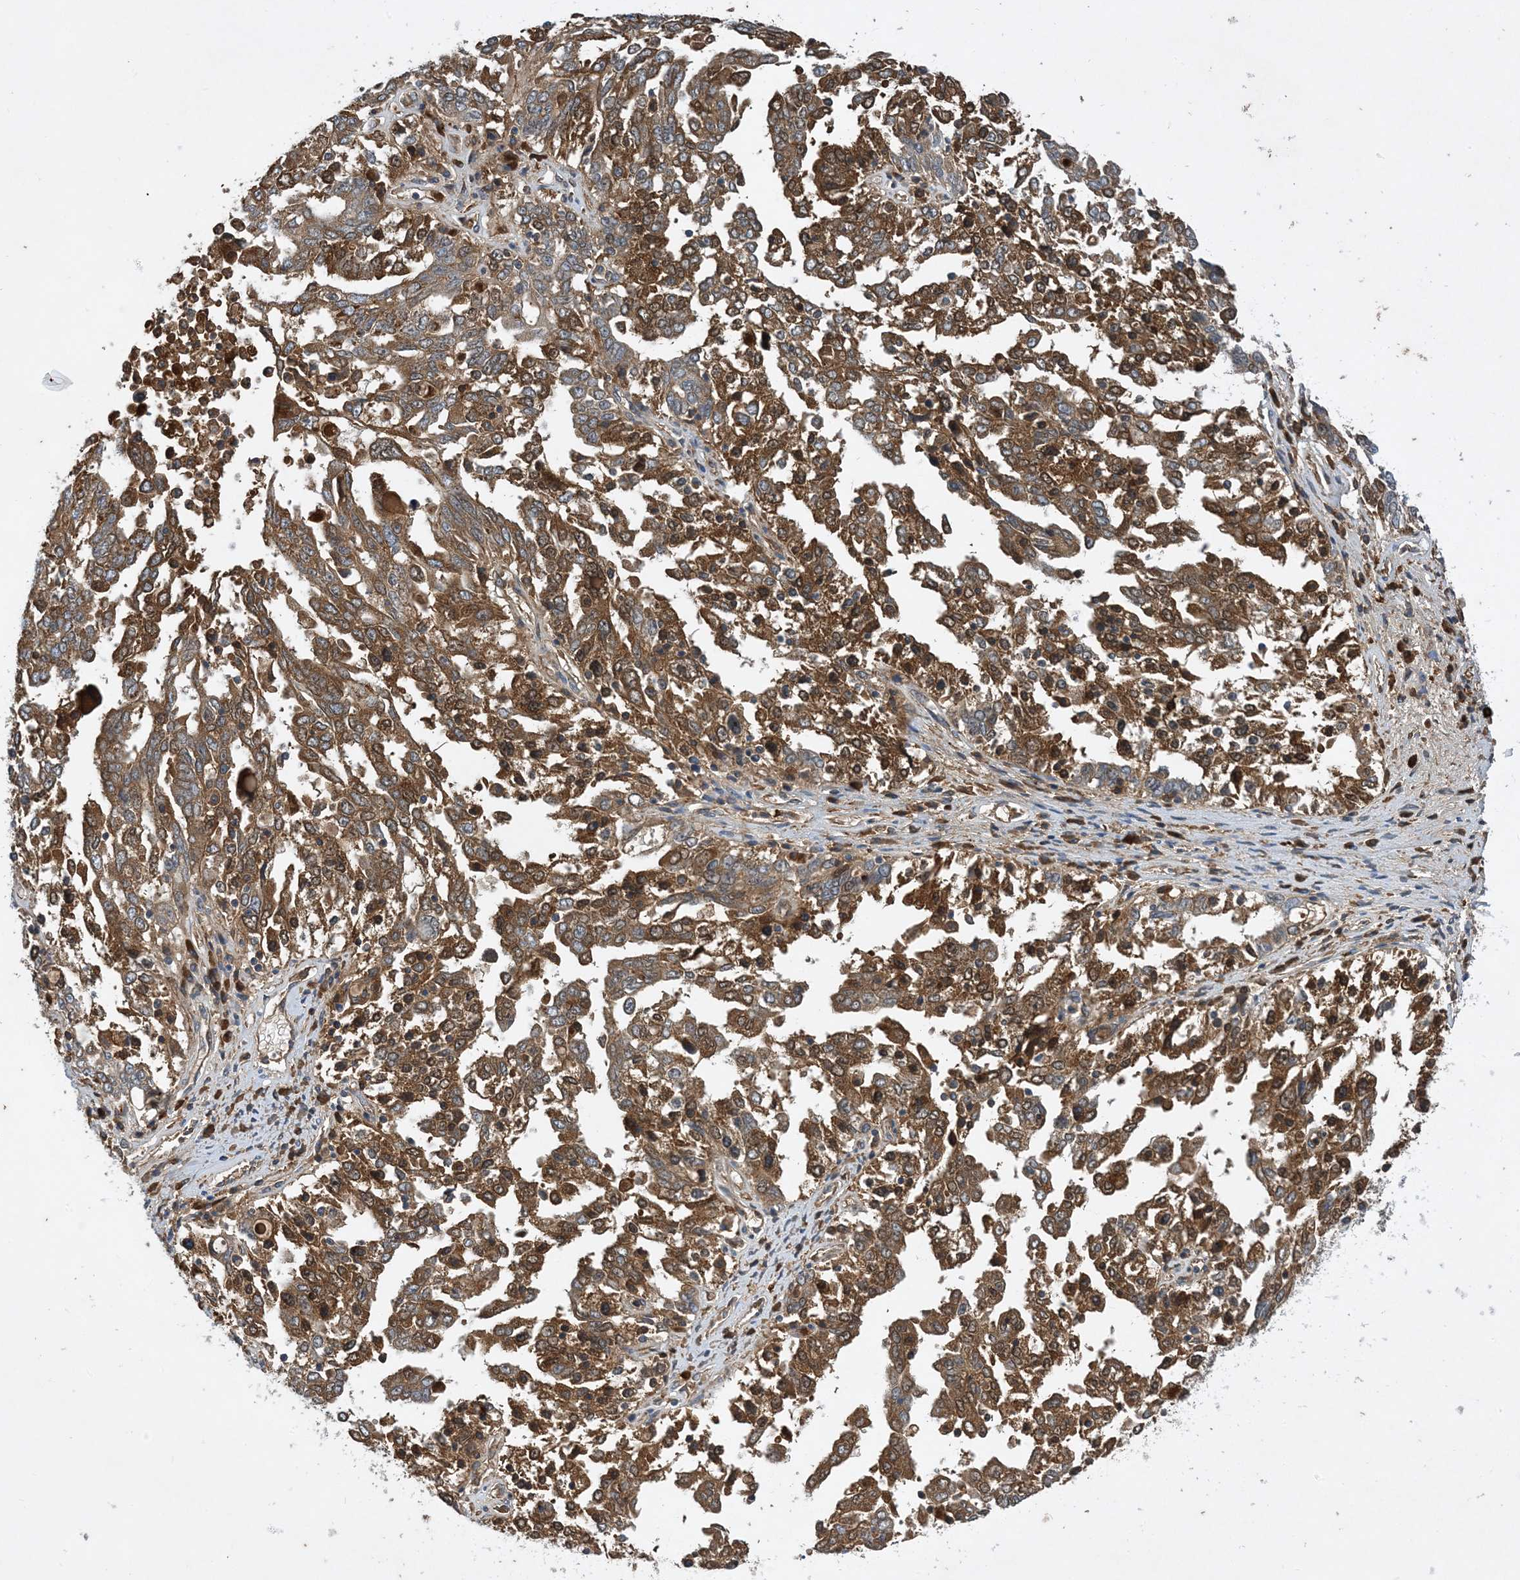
{"staining": {"intensity": "moderate", "quantity": ">75%", "location": "cytoplasmic/membranous"}, "tissue": "ovarian cancer", "cell_type": "Tumor cells", "image_type": "cancer", "snomed": [{"axis": "morphology", "description": "Carcinoma, endometroid"}, {"axis": "topography", "description": "Ovary"}], "caption": "Immunohistochemistry (IHC) image of neoplastic tissue: endometroid carcinoma (ovarian) stained using immunohistochemistry exhibits medium levels of moderate protein expression localized specifically in the cytoplasmic/membranous of tumor cells, appearing as a cytoplasmic/membranous brown color.", "gene": "STK19", "patient": {"sex": "female", "age": 62}}